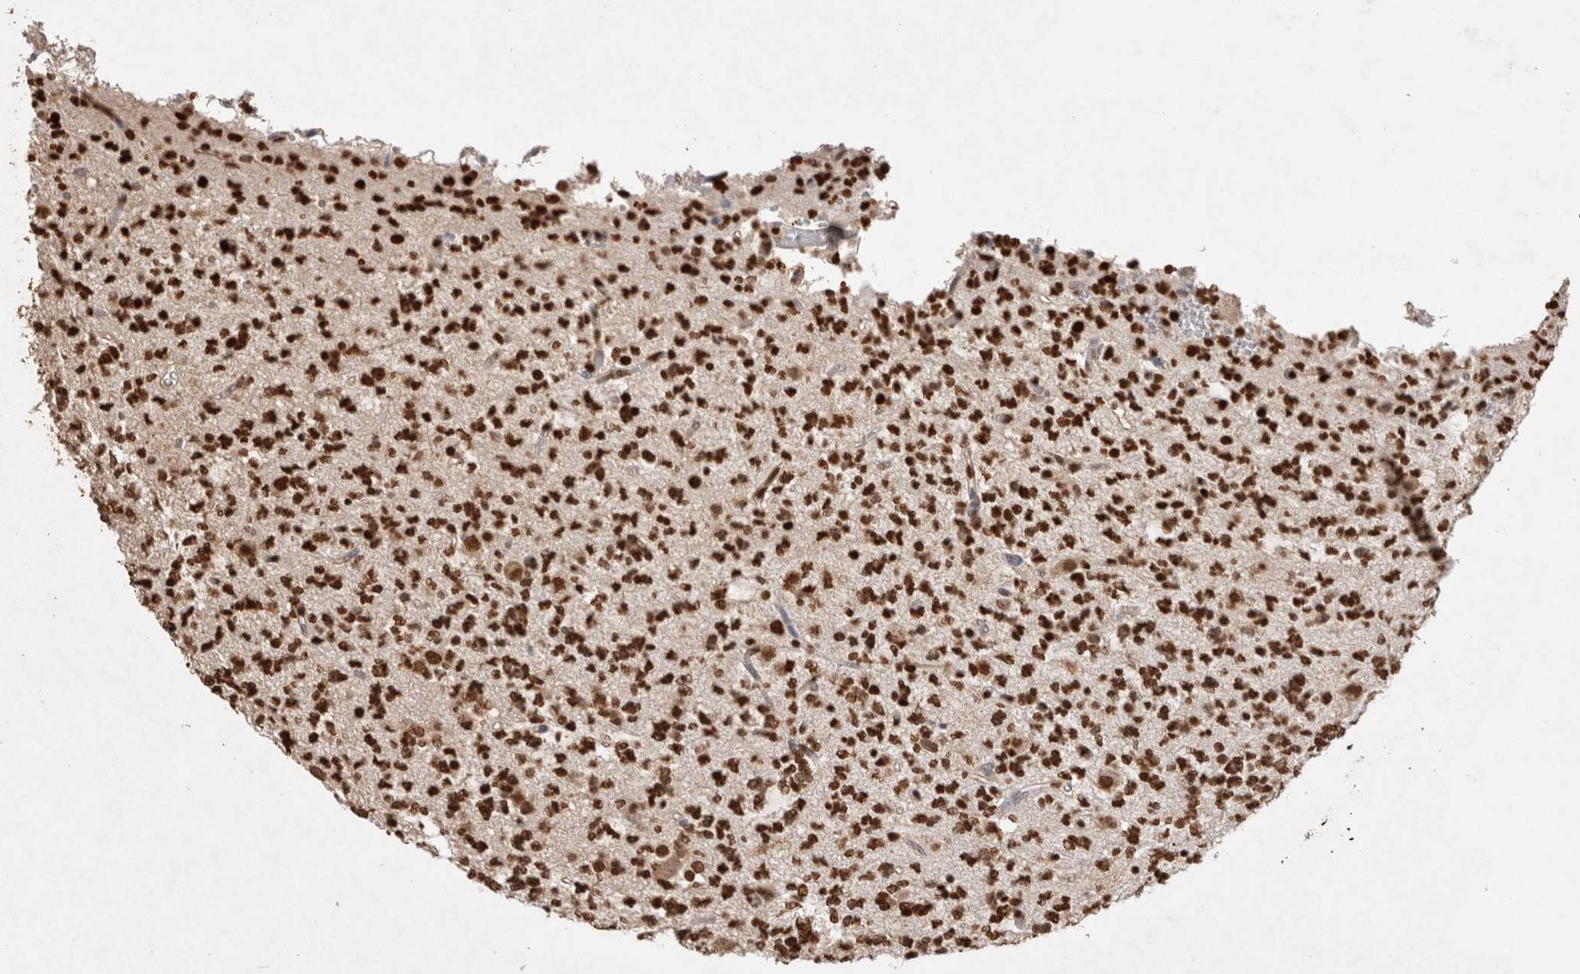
{"staining": {"intensity": "strong", "quantity": ">75%", "location": "nuclear"}, "tissue": "glioma", "cell_type": "Tumor cells", "image_type": "cancer", "snomed": [{"axis": "morphology", "description": "Glioma, malignant, Low grade"}, {"axis": "topography", "description": "Brain"}], "caption": "This is an image of immunohistochemistry staining of malignant glioma (low-grade), which shows strong expression in the nuclear of tumor cells.", "gene": "HDGF", "patient": {"sex": "male", "age": 38}}